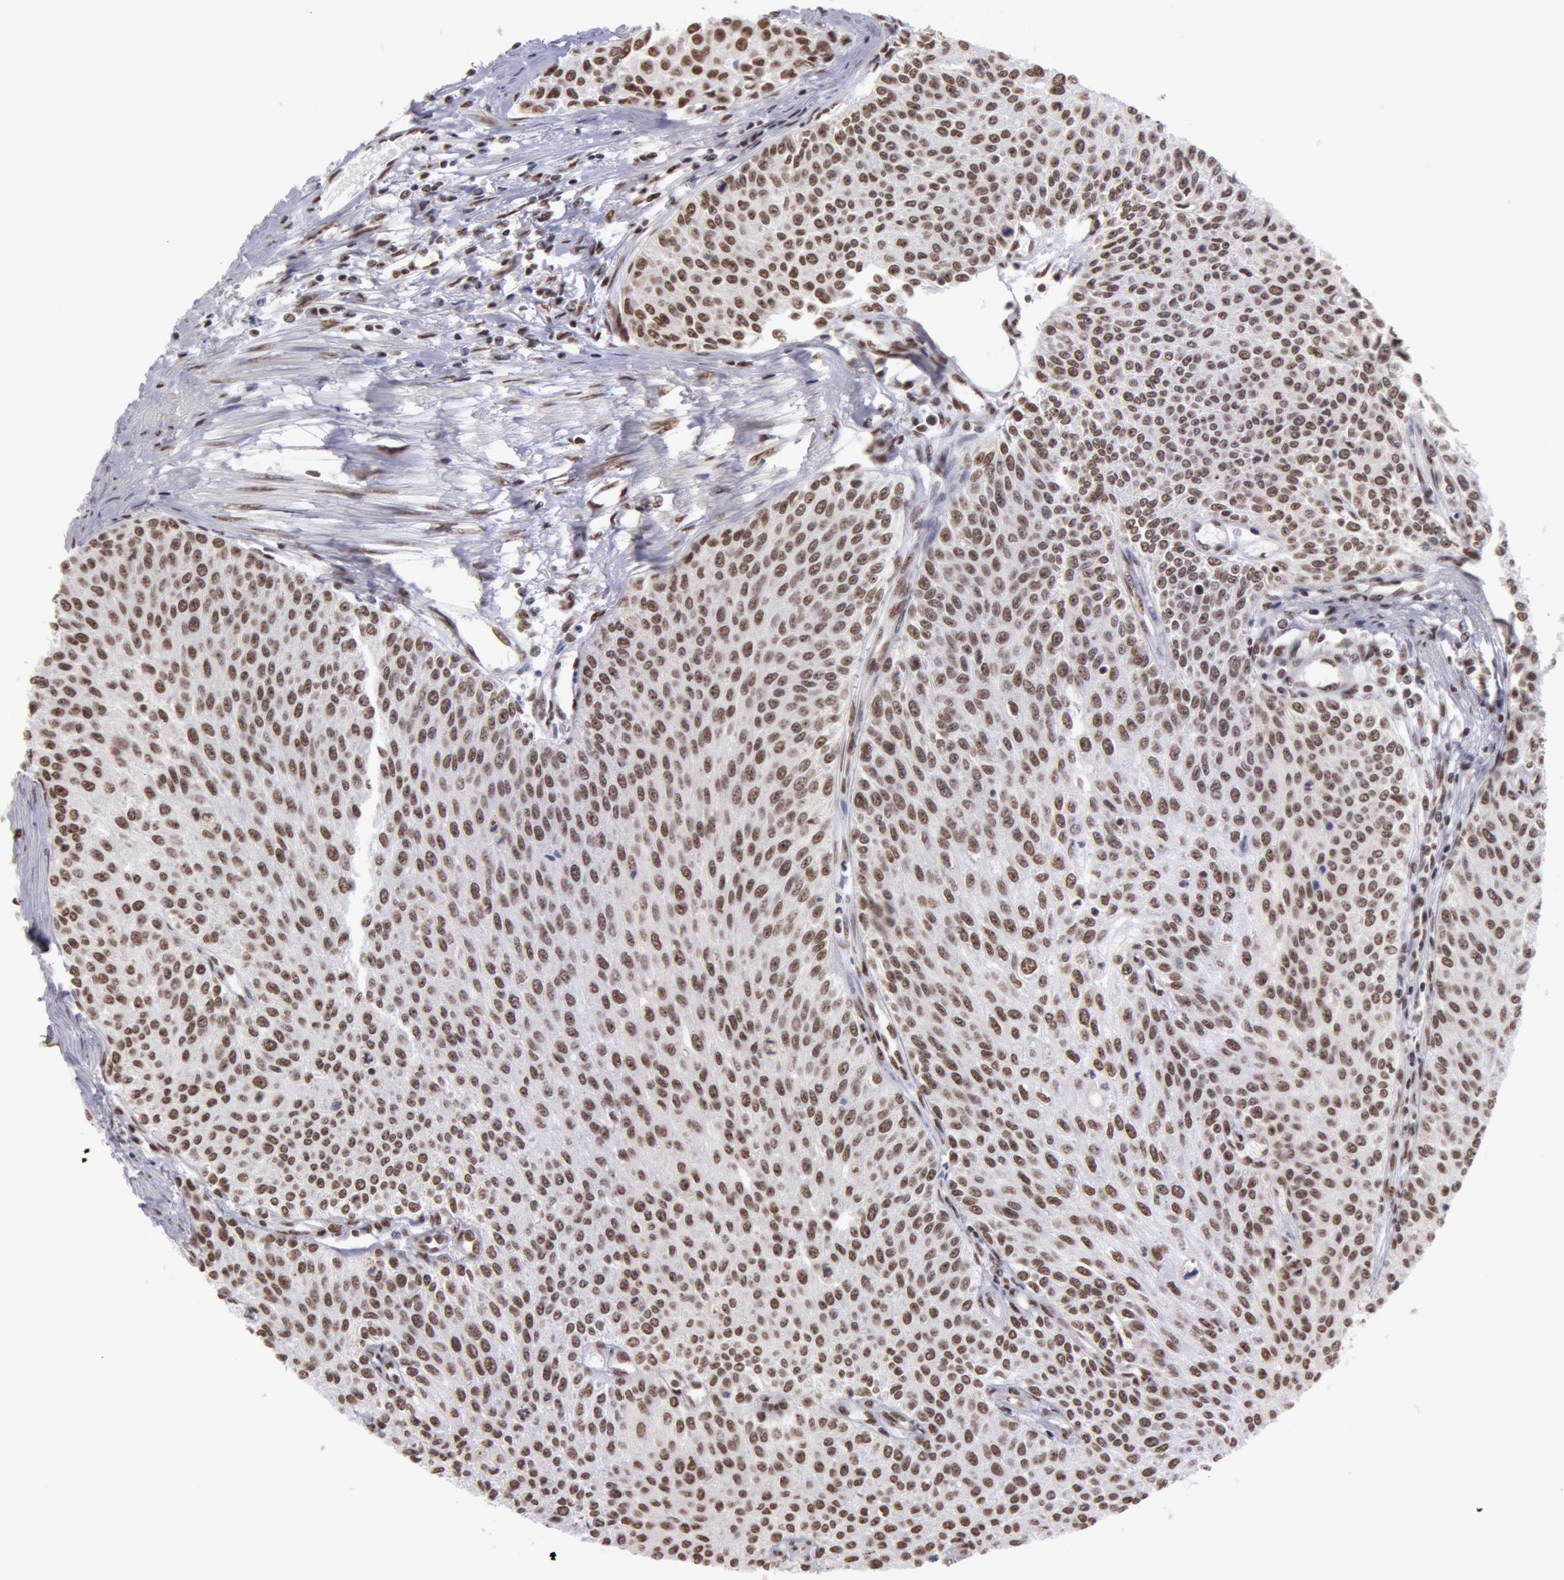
{"staining": {"intensity": "moderate", "quantity": "25%-75%", "location": "nuclear"}, "tissue": "urothelial cancer", "cell_type": "Tumor cells", "image_type": "cancer", "snomed": [{"axis": "morphology", "description": "Urothelial carcinoma, Low grade"}, {"axis": "topography", "description": "Urinary bladder"}], "caption": "This is an image of immunohistochemistry staining of urothelial carcinoma (low-grade), which shows moderate staining in the nuclear of tumor cells.", "gene": "VRTN", "patient": {"sex": "female", "age": 73}}